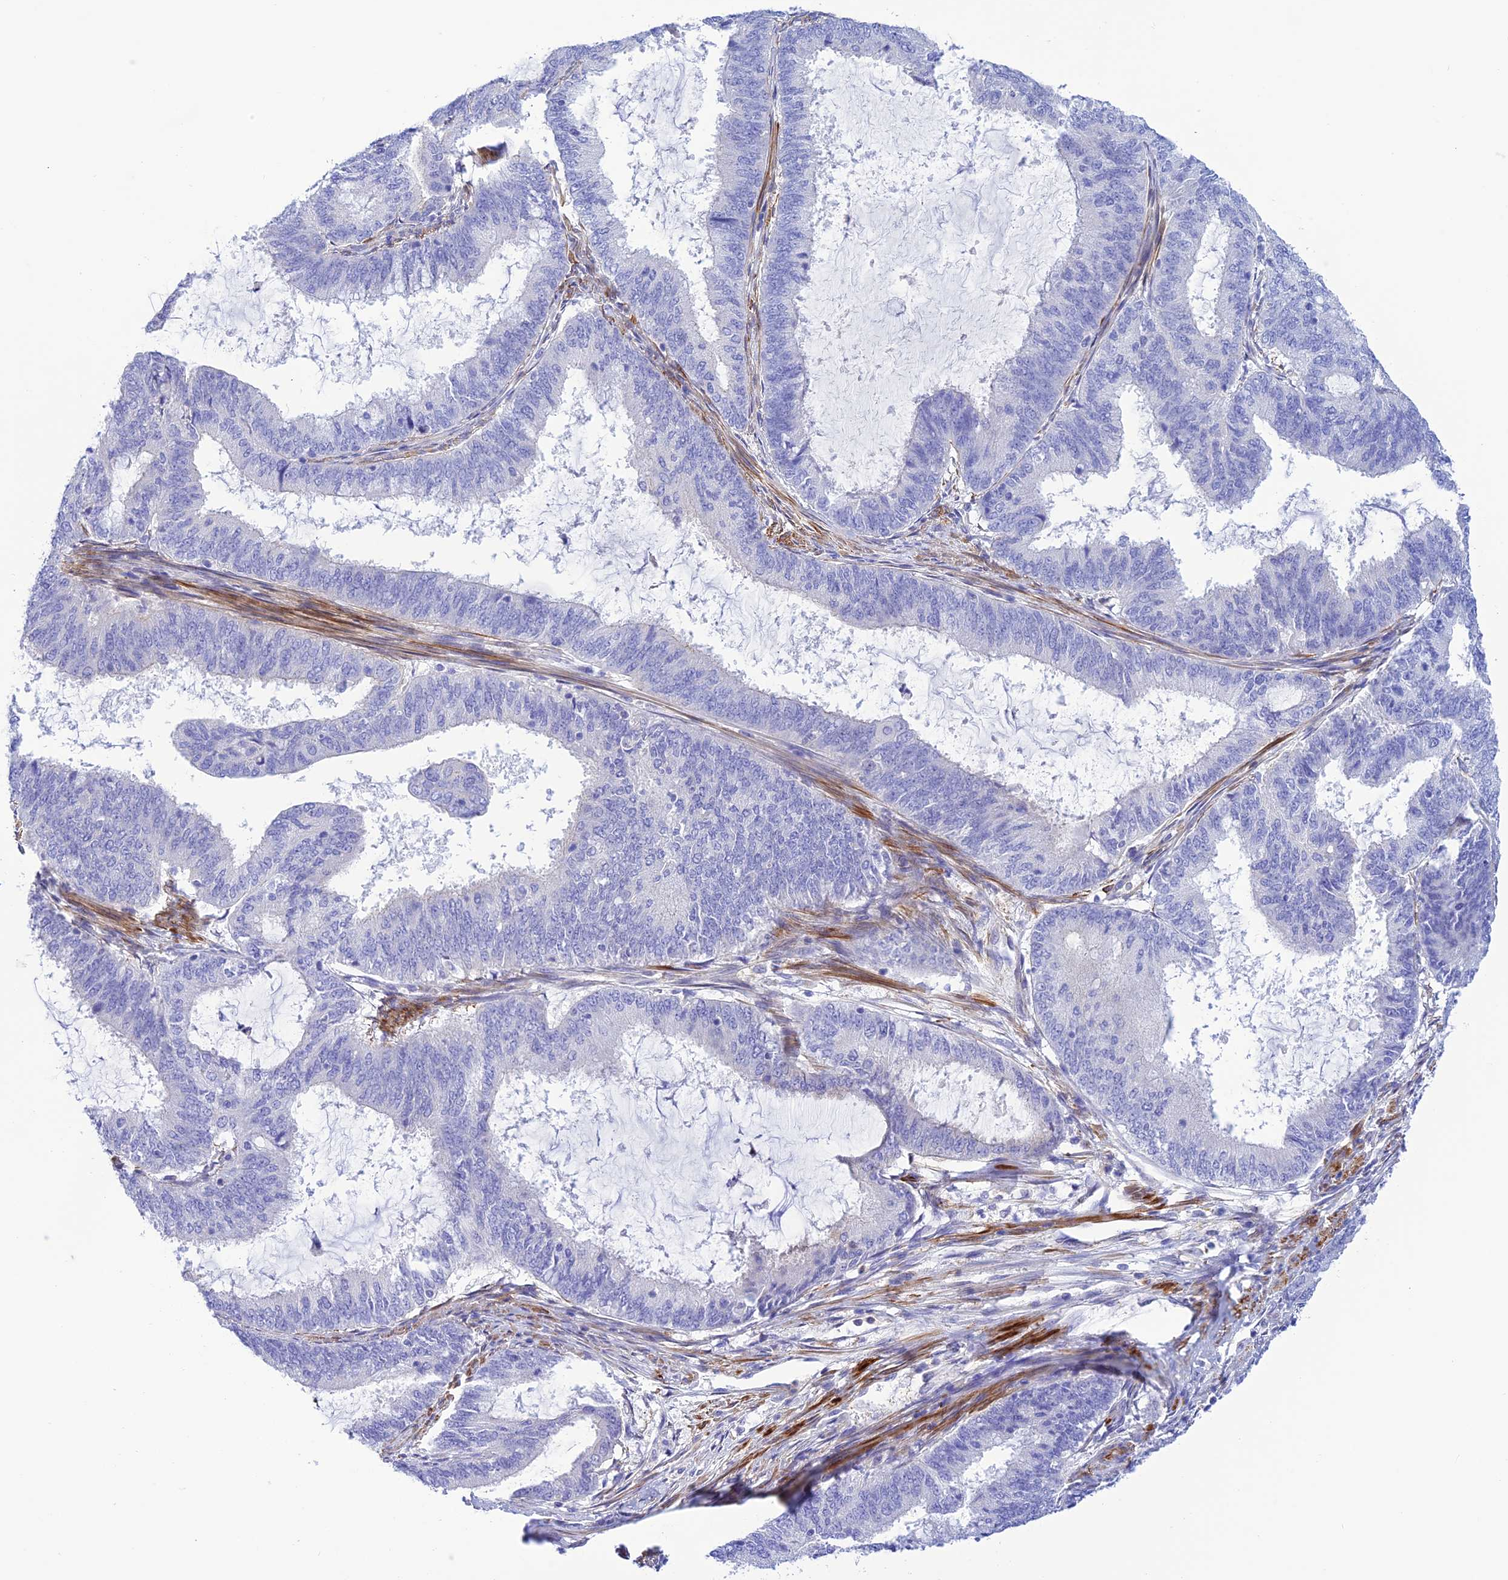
{"staining": {"intensity": "negative", "quantity": "none", "location": "none"}, "tissue": "endometrial cancer", "cell_type": "Tumor cells", "image_type": "cancer", "snomed": [{"axis": "morphology", "description": "Adenocarcinoma, NOS"}, {"axis": "topography", "description": "Endometrium"}], "caption": "Immunohistochemical staining of adenocarcinoma (endometrial) exhibits no significant staining in tumor cells.", "gene": "ZDHHC16", "patient": {"sex": "female", "age": 51}}